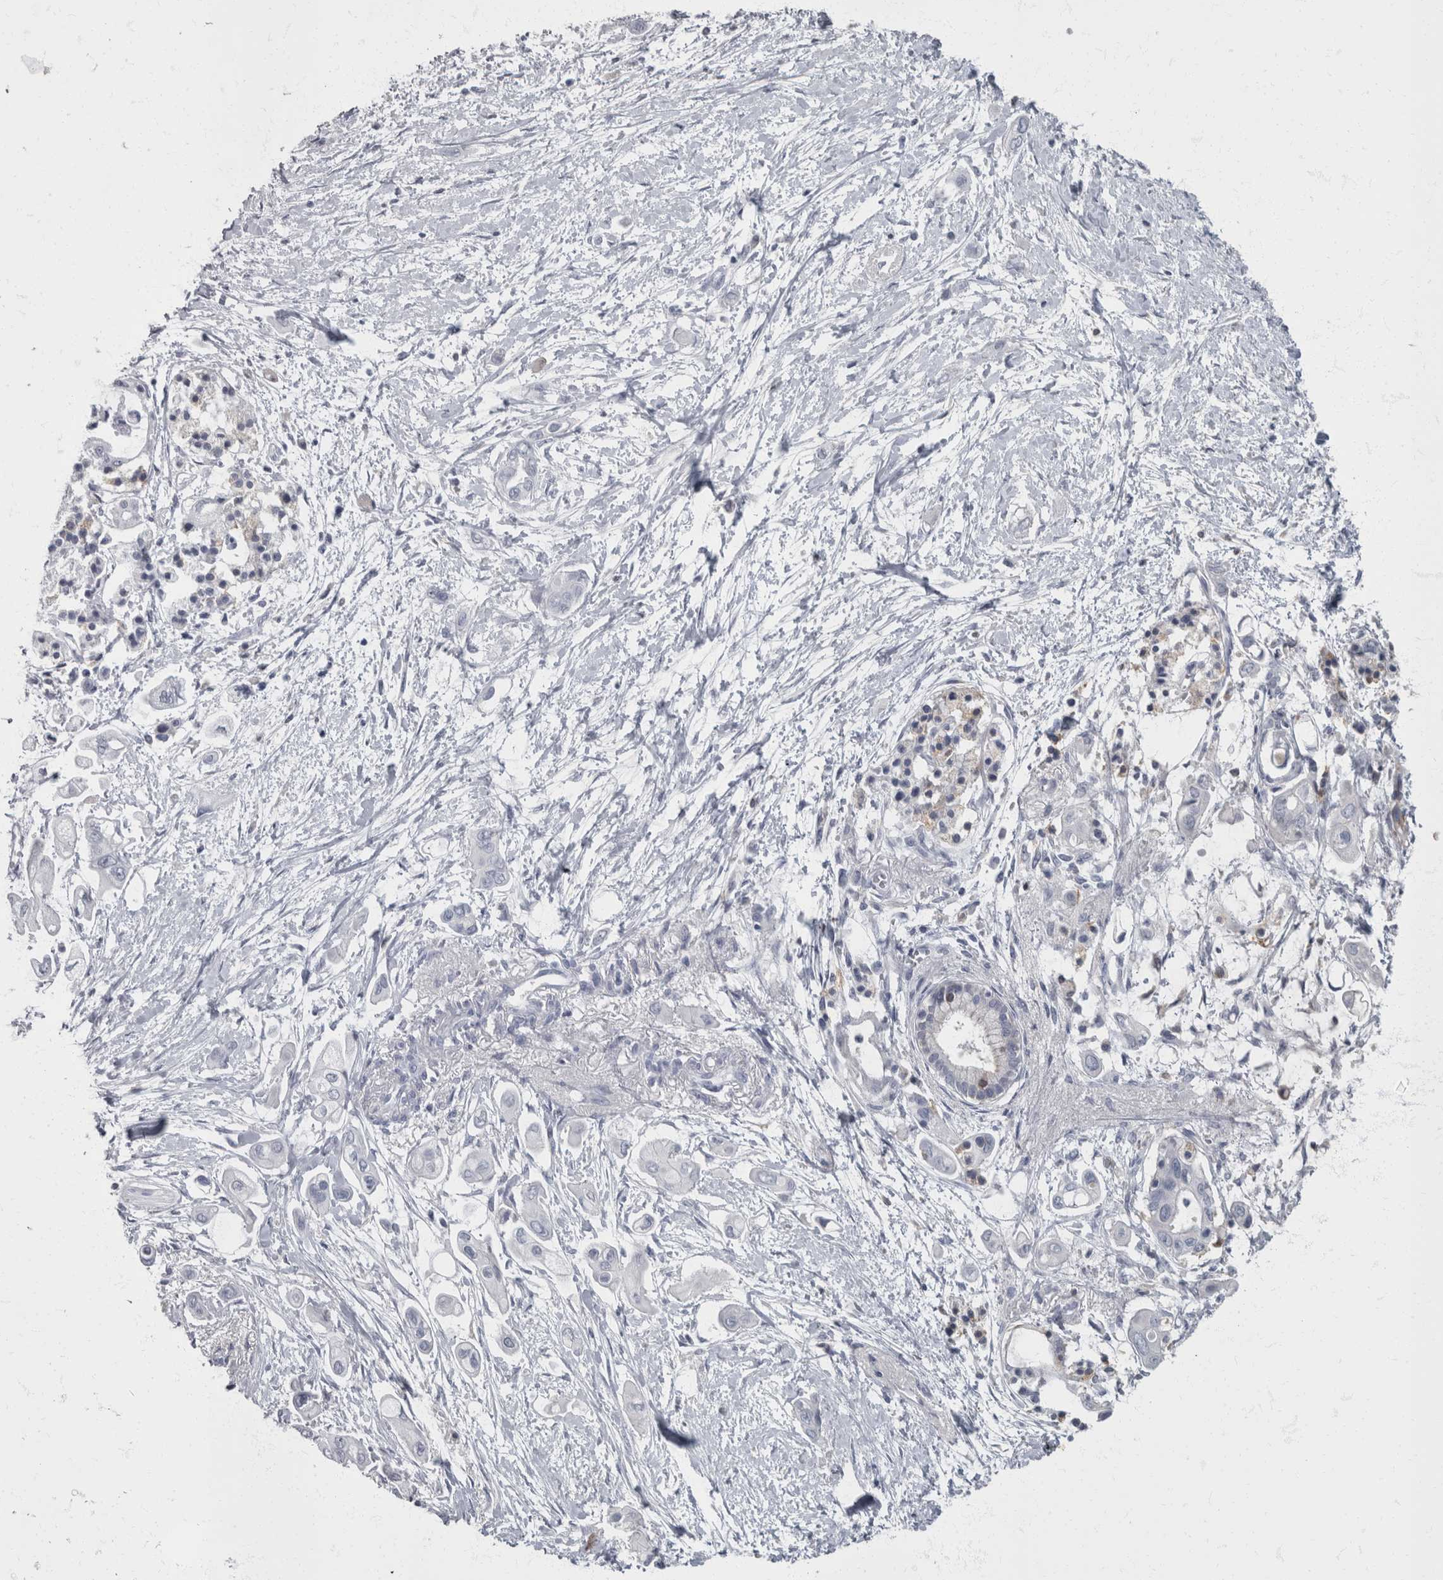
{"staining": {"intensity": "negative", "quantity": "none", "location": "none"}, "tissue": "pancreatic cancer", "cell_type": "Tumor cells", "image_type": "cancer", "snomed": [{"axis": "morphology", "description": "Adenocarcinoma, NOS"}, {"axis": "topography", "description": "Pancreas"}], "caption": "The image exhibits no staining of tumor cells in pancreatic cancer (adenocarcinoma). The staining was performed using DAB (3,3'-diaminobenzidine) to visualize the protein expression in brown, while the nuclei were stained in blue with hematoxylin (Magnification: 20x).", "gene": "PPP1R3C", "patient": {"sex": "male", "age": 59}}